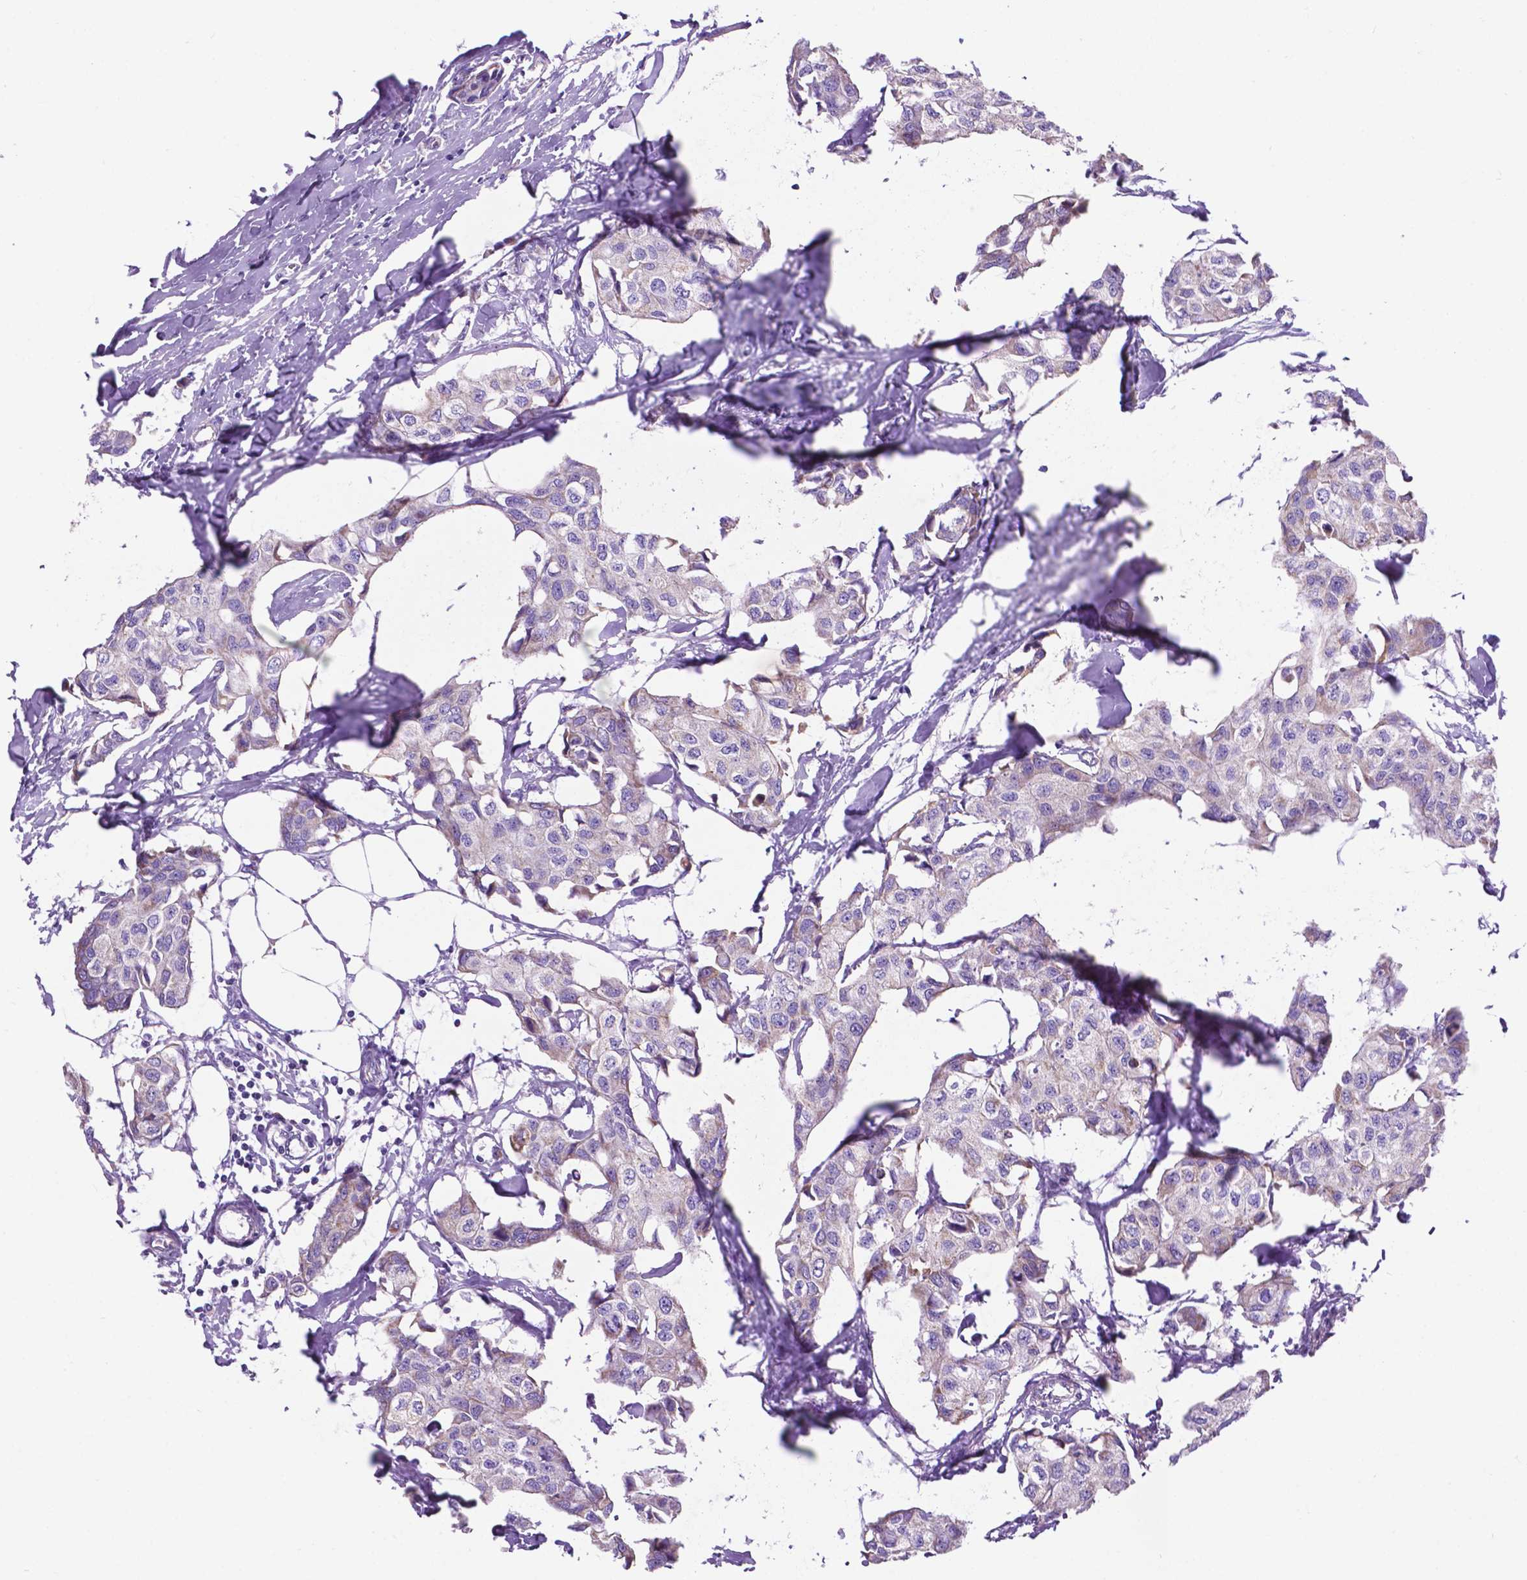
{"staining": {"intensity": "negative", "quantity": "none", "location": "none"}, "tissue": "breast cancer", "cell_type": "Tumor cells", "image_type": "cancer", "snomed": [{"axis": "morphology", "description": "Duct carcinoma"}, {"axis": "topography", "description": "Breast"}], "caption": "High magnification brightfield microscopy of breast cancer stained with DAB (3,3'-diaminobenzidine) (brown) and counterstained with hematoxylin (blue): tumor cells show no significant positivity.", "gene": "TMEM121B", "patient": {"sex": "female", "age": 80}}